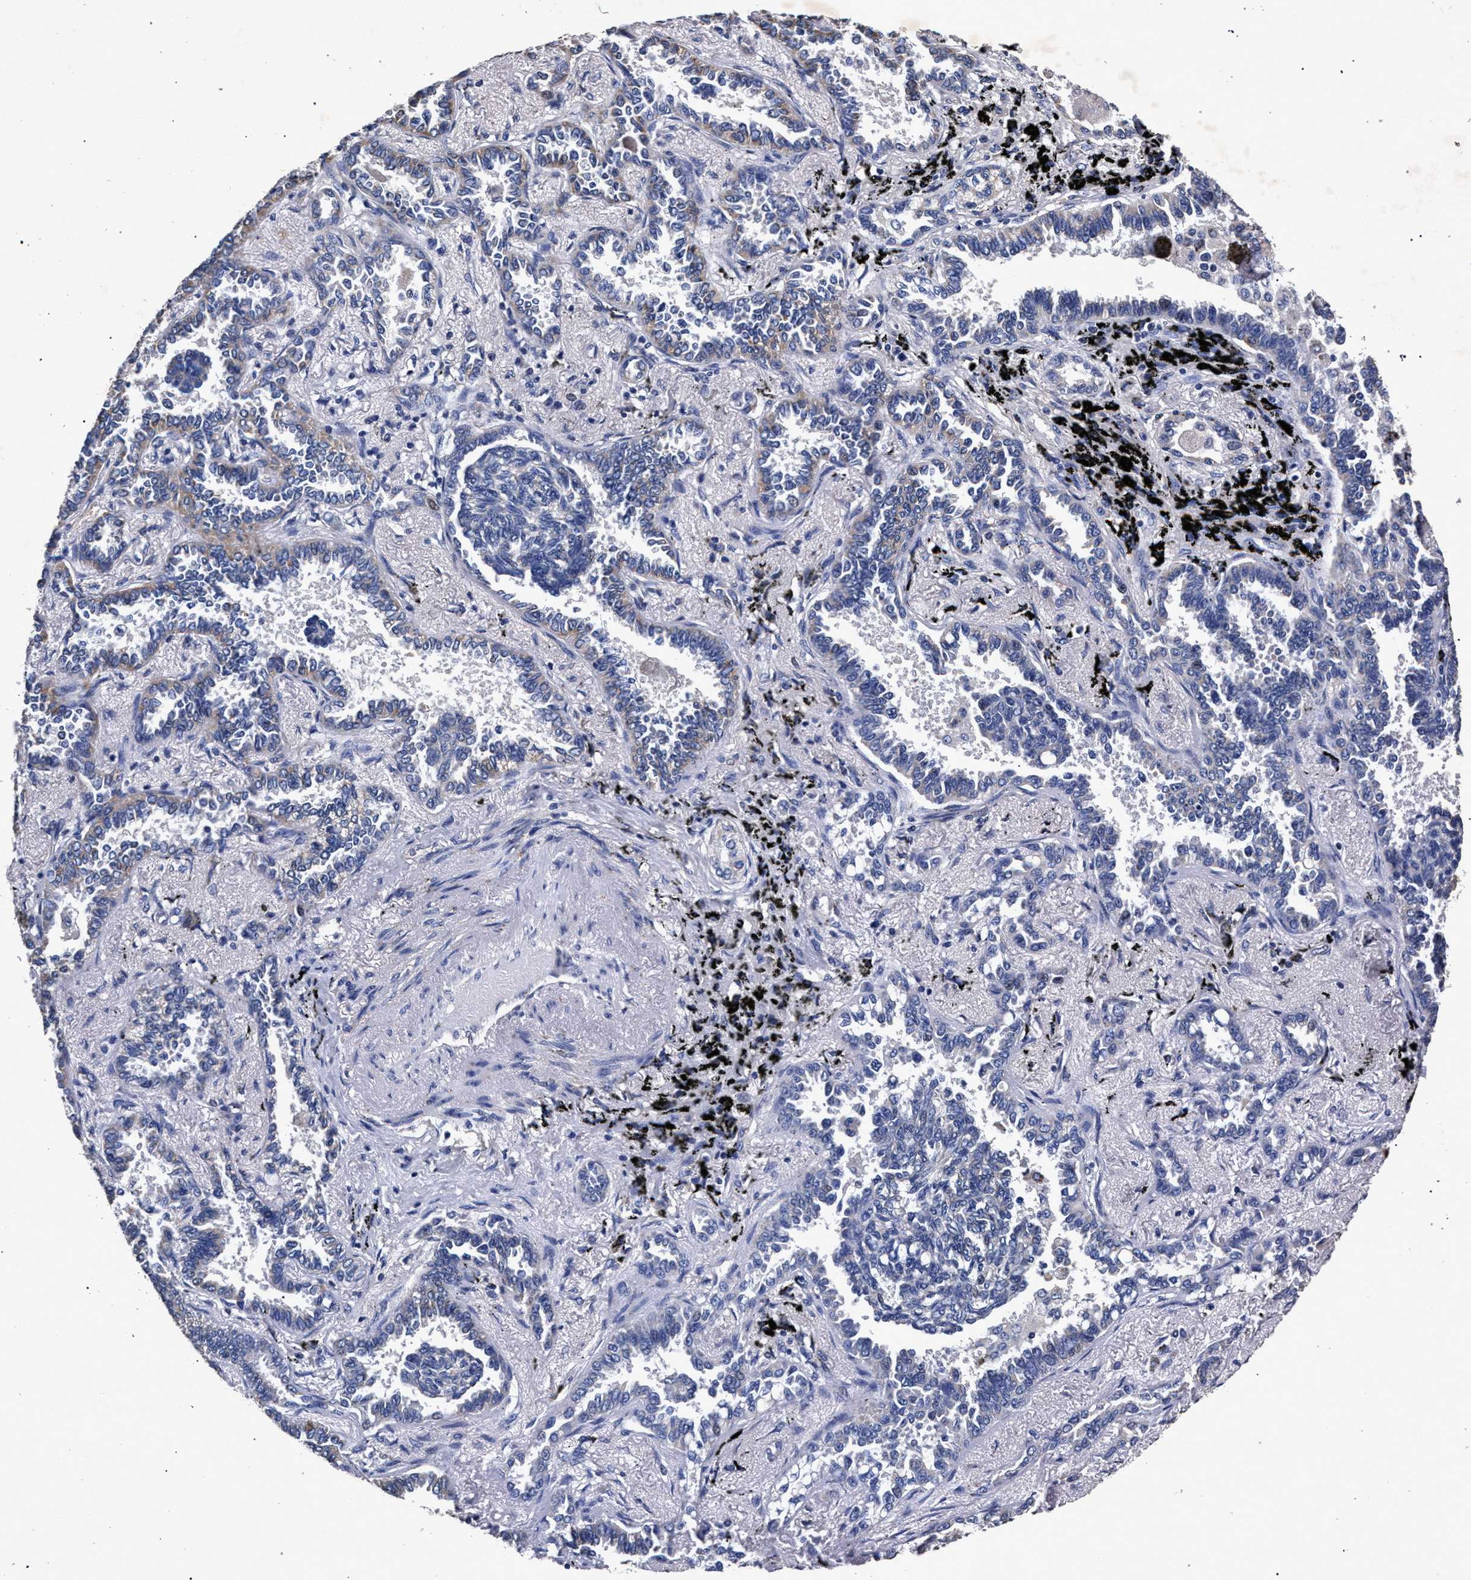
{"staining": {"intensity": "negative", "quantity": "none", "location": "none"}, "tissue": "lung cancer", "cell_type": "Tumor cells", "image_type": "cancer", "snomed": [{"axis": "morphology", "description": "Adenocarcinoma, NOS"}, {"axis": "topography", "description": "Lung"}], "caption": "Tumor cells show no significant protein positivity in lung adenocarcinoma.", "gene": "ATP1A2", "patient": {"sex": "male", "age": 59}}